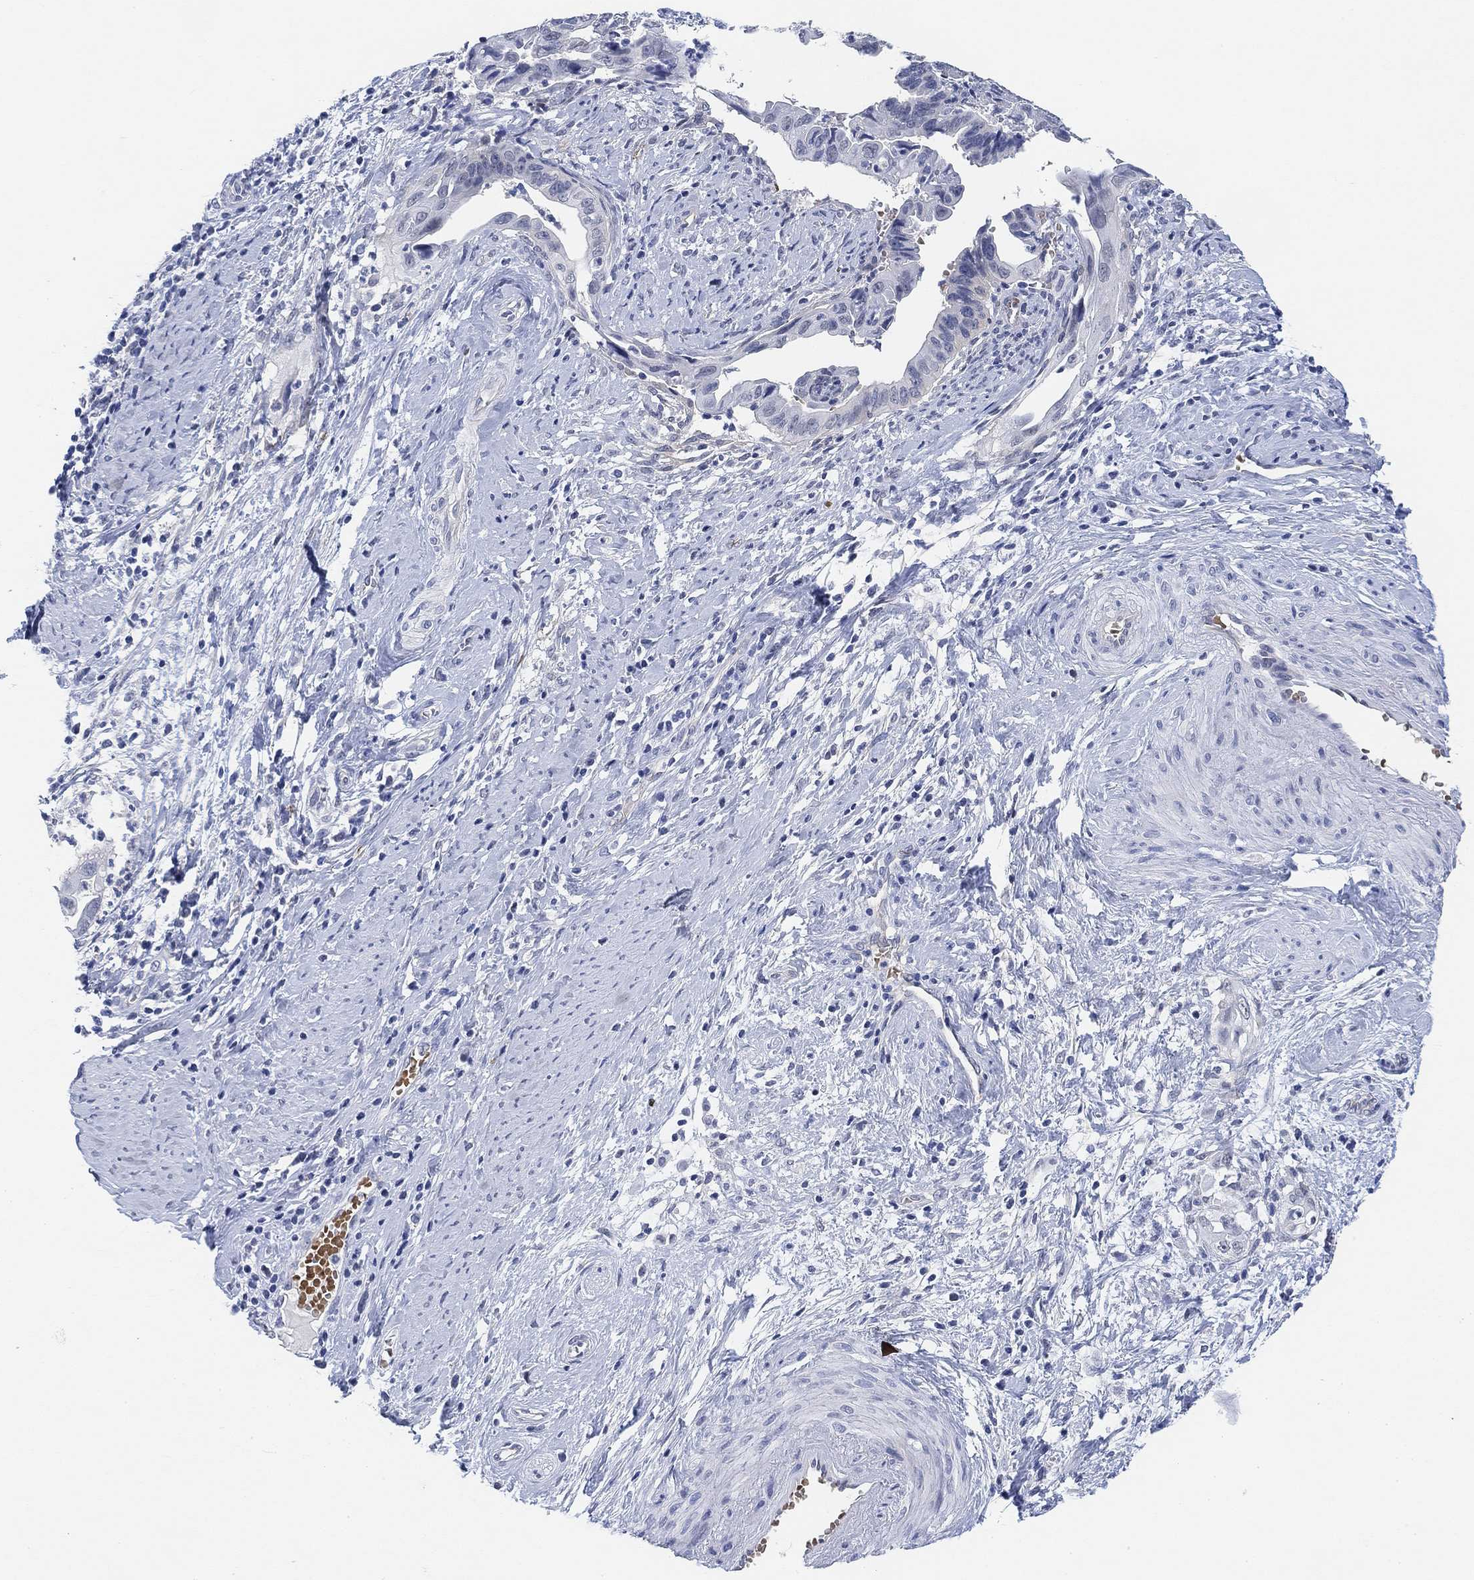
{"staining": {"intensity": "negative", "quantity": "none", "location": "none"}, "tissue": "cervical cancer", "cell_type": "Tumor cells", "image_type": "cancer", "snomed": [{"axis": "morphology", "description": "Adenocarcinoma, NOS"}, {"axis": "topography", "description": "Cervix"}], "caption": "Immunohistochemistry (IHC) image of neoplastic tissue: cervical cancer stained with DAB exhibits no significant protein expression in tumor cells.", "gene": "PAX6", "patient": {"sex": "female", "age": 42}}